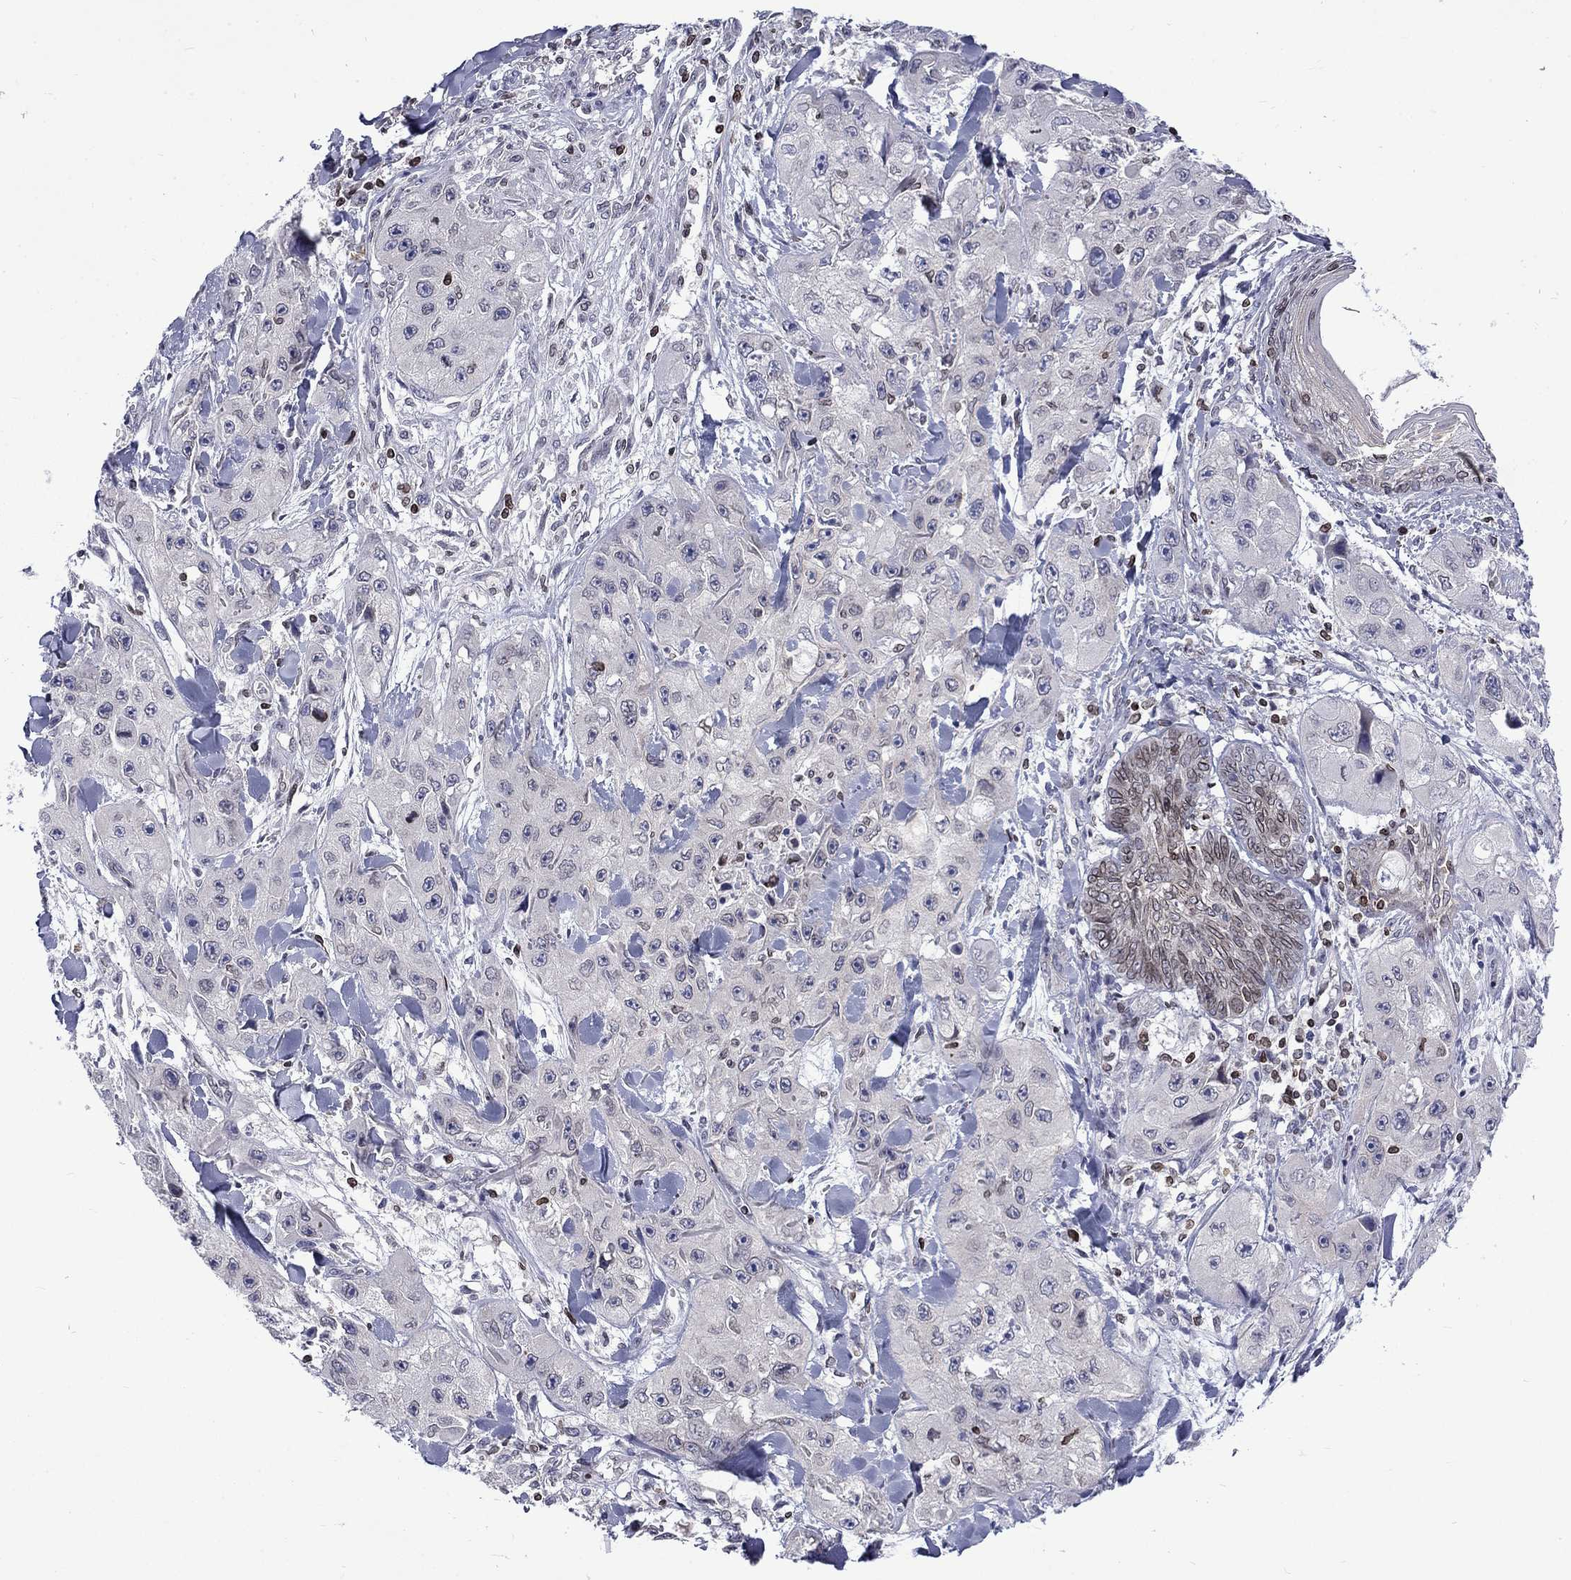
{"staining": {"intensity": "negative", "quantity": "none", "location": "none"}, "tissue": "skin cancer", "cell_type": "Tumor cells", "image_type": "cancer", "snomed": [{"axis": "morphology", "description": "Squamous cell carcinoma, NOS"}, {"axis": "topography", "description": "Skin"}, {"axis": "topography", "description": "Subcutis"}], "caption": "This is a photomicrograph of immunohistochemistry staining of skin cancer (squamous cell carcinoma), which shows no expression in tumor cells. The staining is performed using DAB (3,3'-diaminobenzidine) brown chromogen with nuclei counter-stained in using hematoxylin.", "gene": "SLA", "patient": {"sex": "male", "age": 73}}